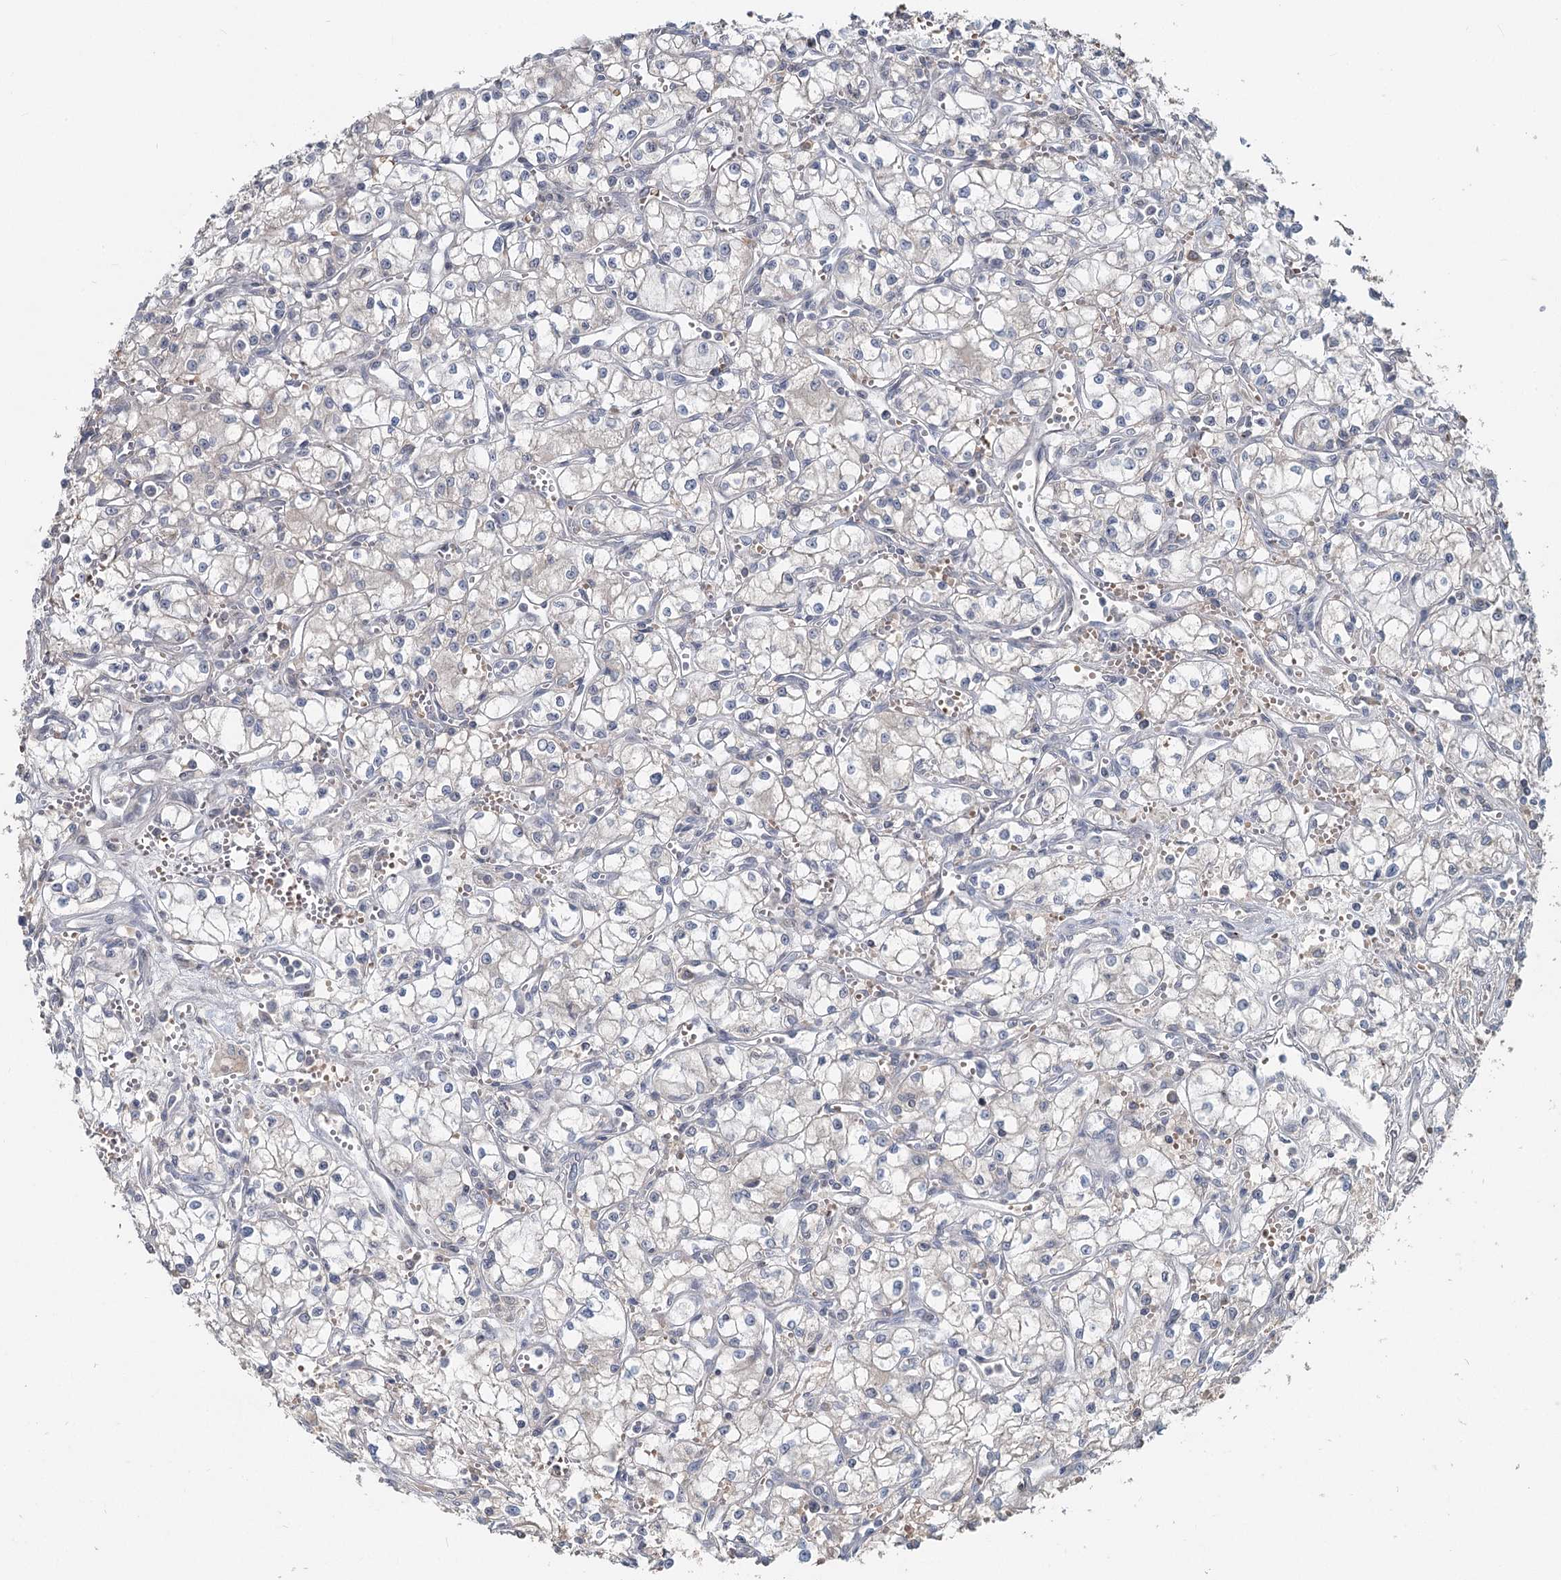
{"staining": {"intensity": "negative", "quantity": "none", "location": "none"}, "tissue": "renal cancer", "cell_type": "Tumor cells", "image_type": "cancer", "snomed": [{"axis": "morphology", "description": "Adenocarcinoma, NOS"}, {"axis": "topography", "description": "Kidney"}], "caption": "An image of renal cancer (adenocarcinoma) stained for a protein displays no brown staining in tumor cells. (Brightfield microscopy of DAB (3,3'-diaminobenzidine) immunohistochemistry (IHC) at high magnification).", "gene": "FBXO7", "patient": {"sex": "male", "age": 59}}